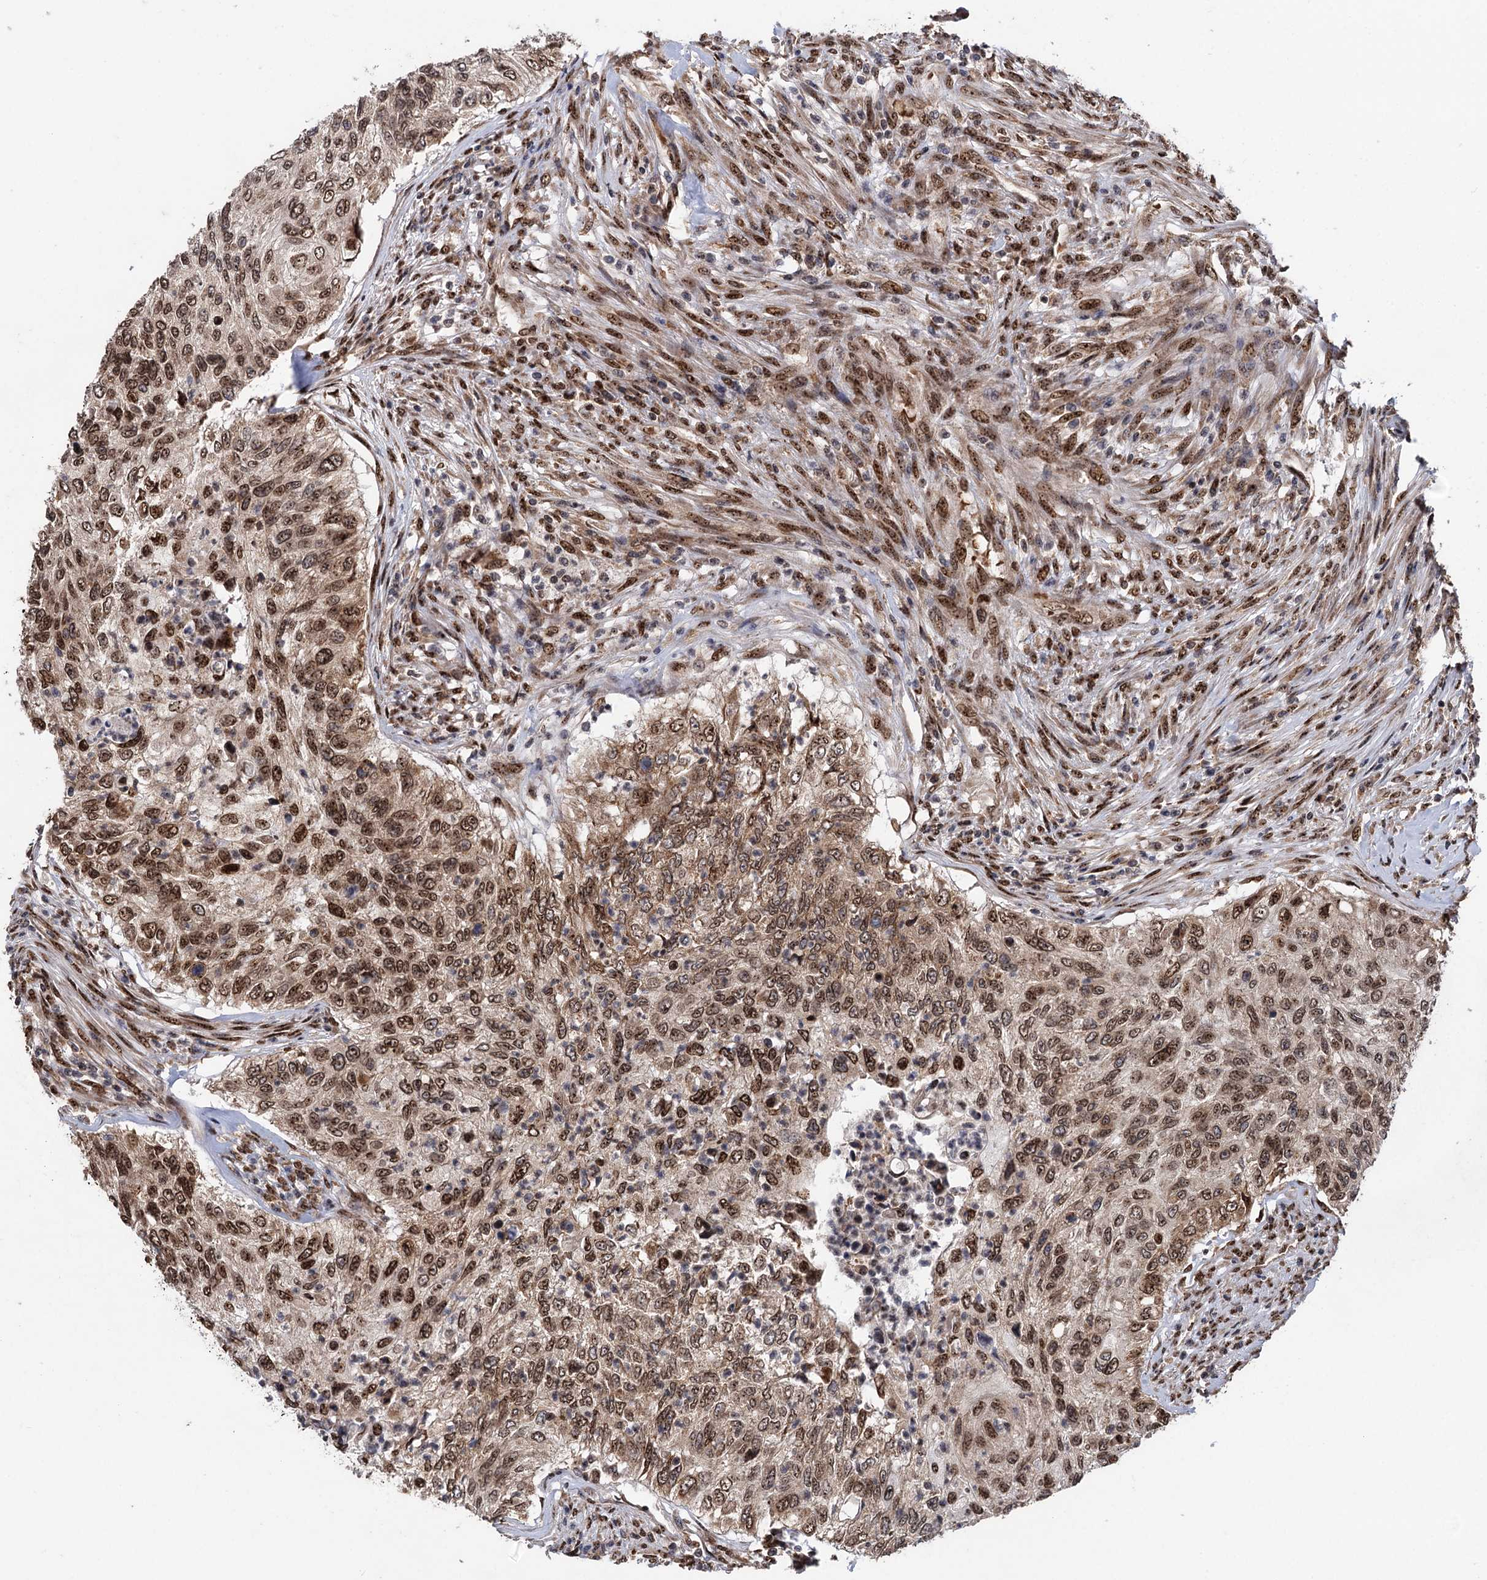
{"staining": {"intensity": "moderate", "quantity": ">75%", "location": "nuclear"}, "tissue": "urothelial cancer", "cell_type": "Tumor cells", "image_type": "cancer", "snomed": [{"axis": "morphology", "description": "Urothelial carcinoma, High grade"}, {"axis": "topography", "description": "Urinary bladder"}], "caption": "Immunohistochemistry photomicrograph of neoplastic tissue: human high-grade urothelial carcinoma stained using IHC exhibits medium levels of moderate protein expression localized specifically in the nuclear of tumor cells, appearing as a nuclear brown color.", "gene": "MESD", "patient": {"sex": "female", "age": 60}}